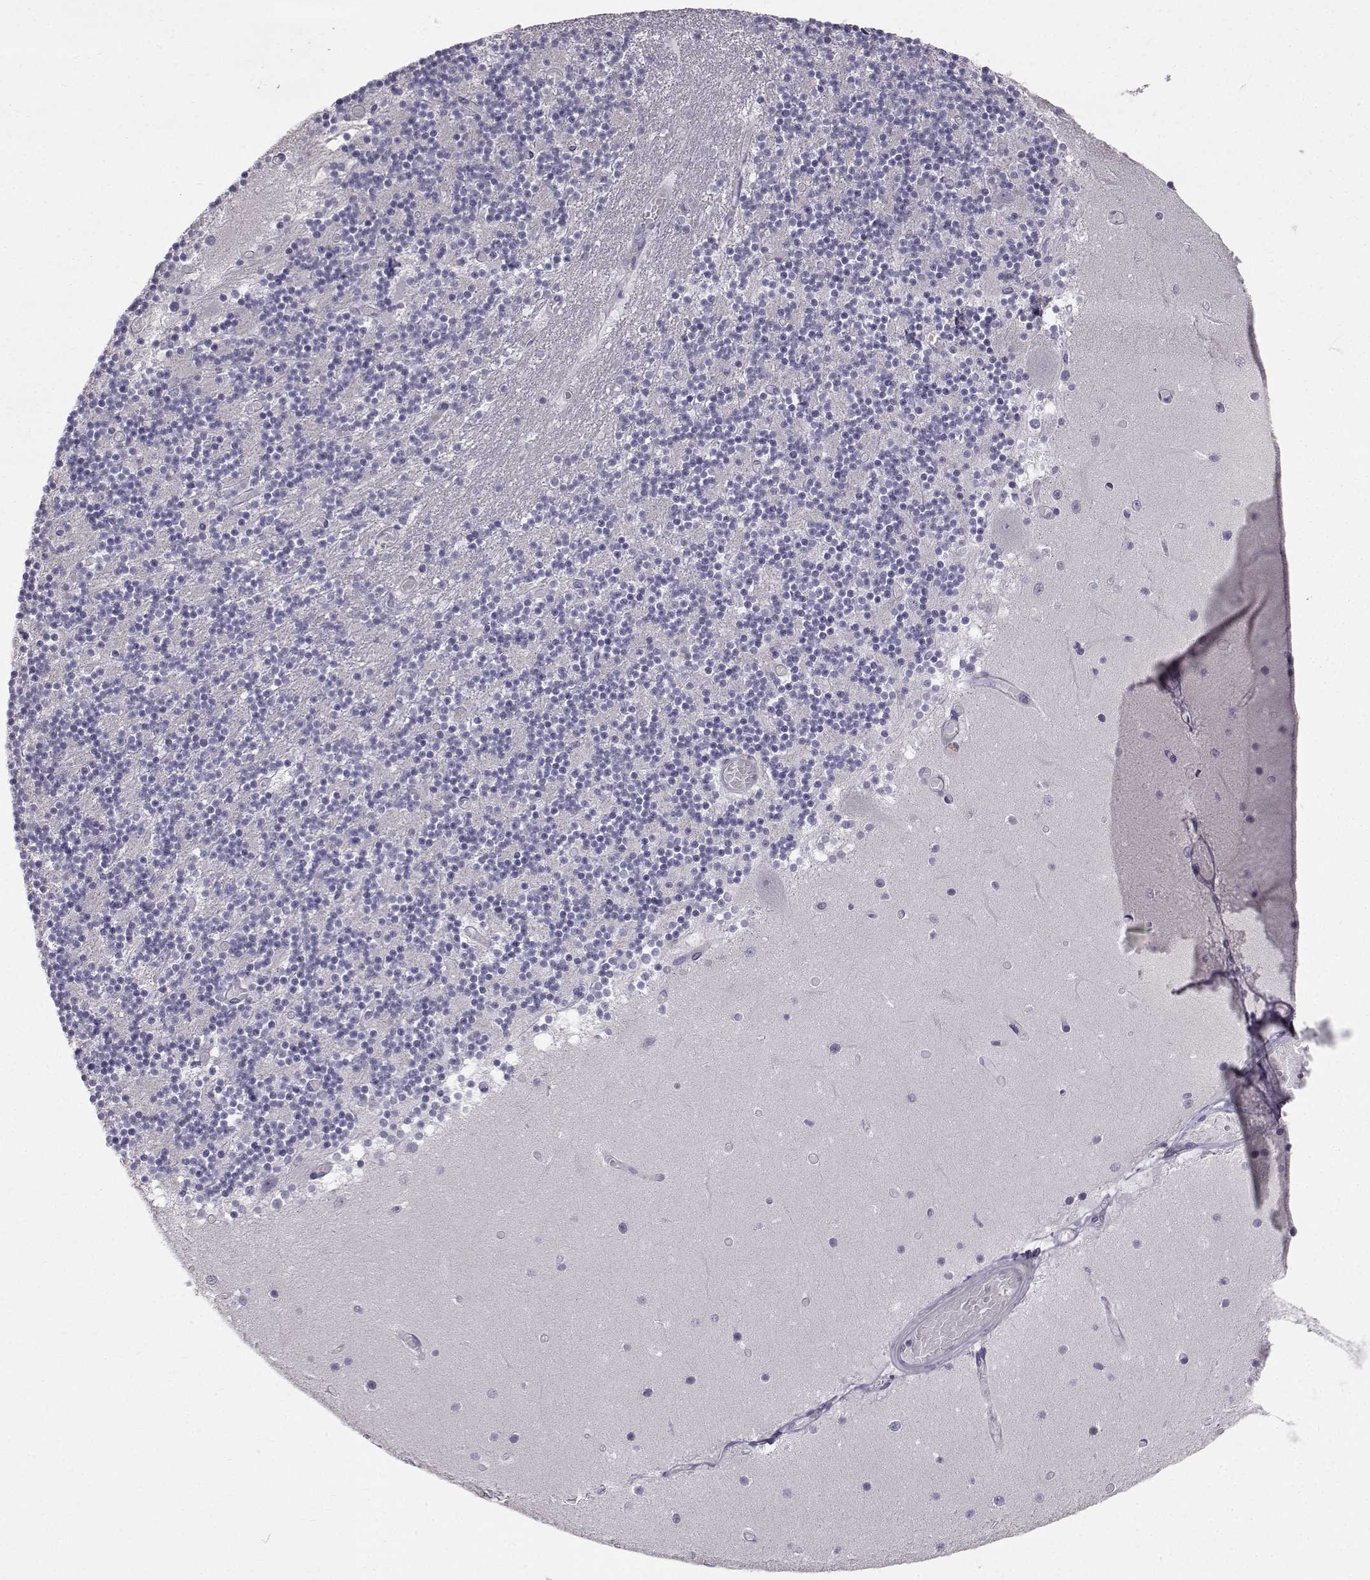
{"staining": {"intensity": "negative", "quantity": "none", "location": "none"}, "tissue": "cerebellum", "cell_type": "Cells in granular layer", "image_type": "normal", "snomed": [{"axis": "morphology", "description": "Normal tissue, NOS"}, {"axis": "topography", "description": "Cerebellum"}], "caption": "An immunohistochemistry photomicrograph of benign cerebellum is shown. There is no staining in cells in granular layer of cerebellum. (DAB immunohistochemistry (IHC) with hematoxylin counter stain).", "gene": "CALCR", "patient": {"sex": "female", "age": 28}}